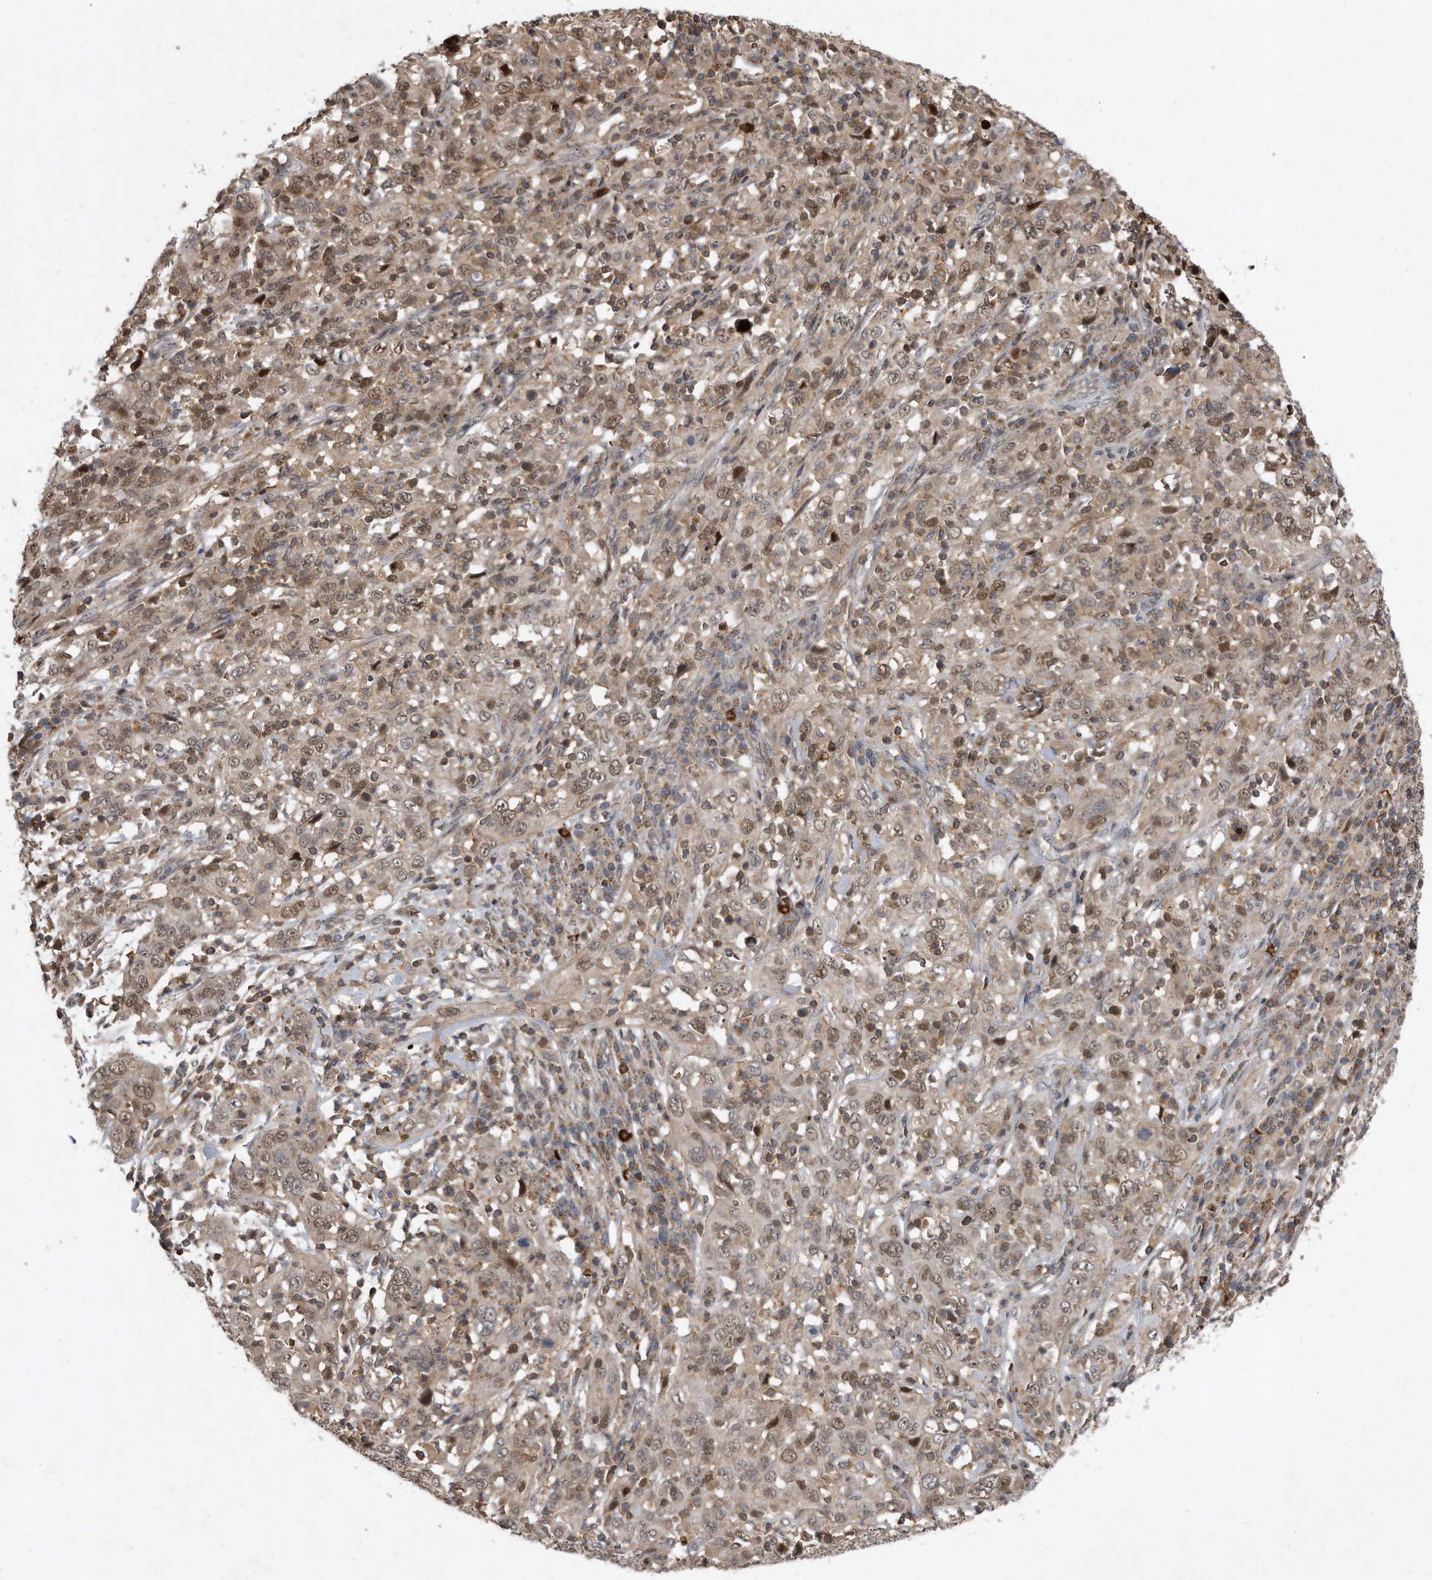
{"staining": {"intensity": "moderate", "quantity": "25%-75%", "location": "nuclear"}, "tissue": "cervical cancer", "cell_type": "Tumor cells", "image_type": "cancer", "snomed": [{"axis": "morphology", "description": "Squamous cell carcinoma, NOS"}, {"axis": "topography", "description": "Cervix"}], "caption": "DAB (3,3'-diaminobenzidine) immunohistochemical staining of cervical squamous cell carcinoma displays moderate nuclear protein expression in about 25%-75% of tumor cells.", "gene": "PGBD2", "patient": {"sex": "female", "age": 46}}